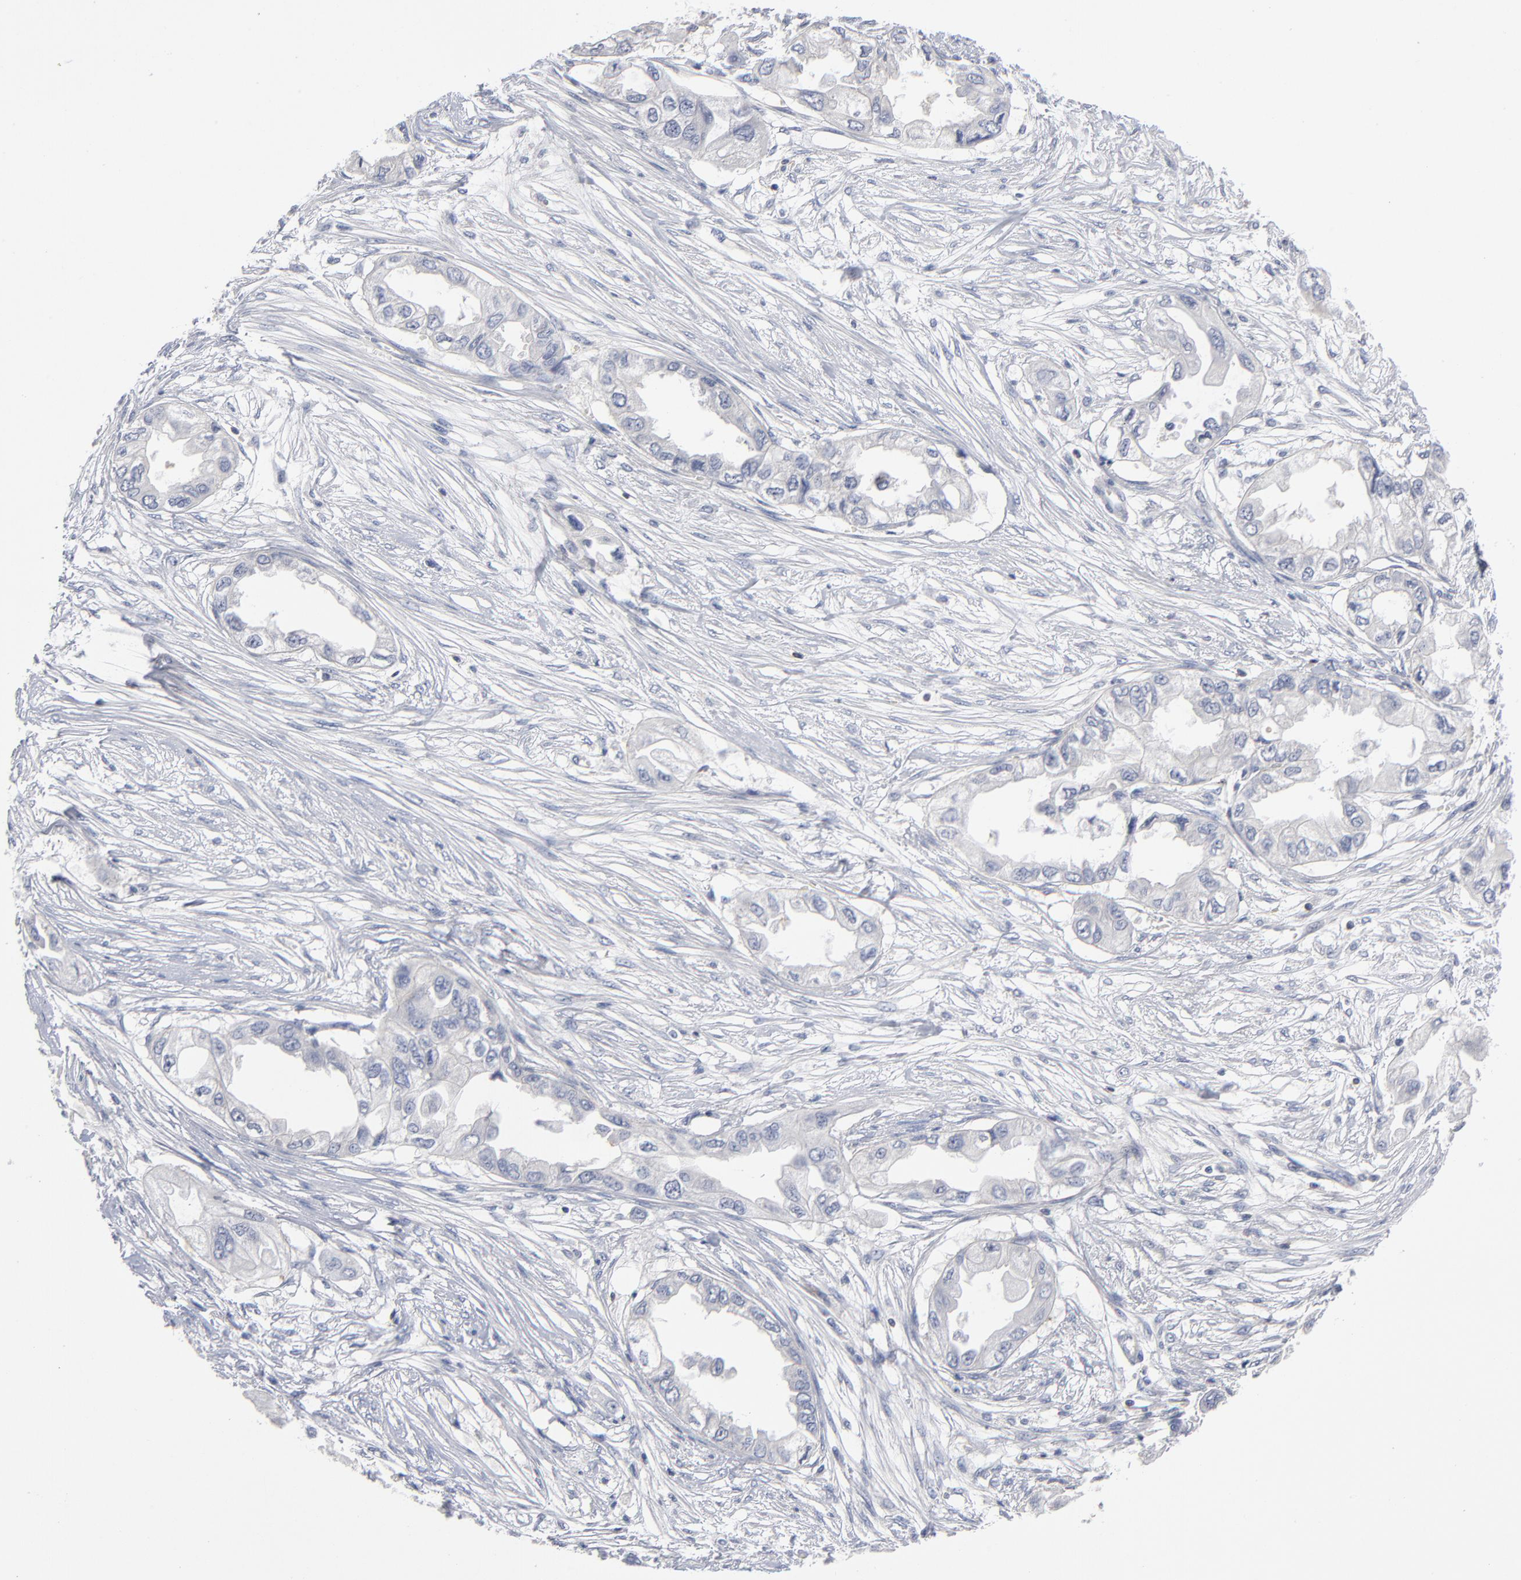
{"staining": {"intensity": "negative", "quantity": "none", "location": "none"}, "tissue": "endometrial cancer", "cell_type": "Tumor cells", "image_type": "cancer", "snomed": [{"axis": "morphology", "description": "Adenocarcinoma, NOS"}, {"axis": "topography", "description": "Endometrium"}], "caption": "Tumor cells show no significant protein expression in endometrial adenocarcinoma.", "gene": "PDLIM2", "patient": {"sex": "female", "age": 67}}